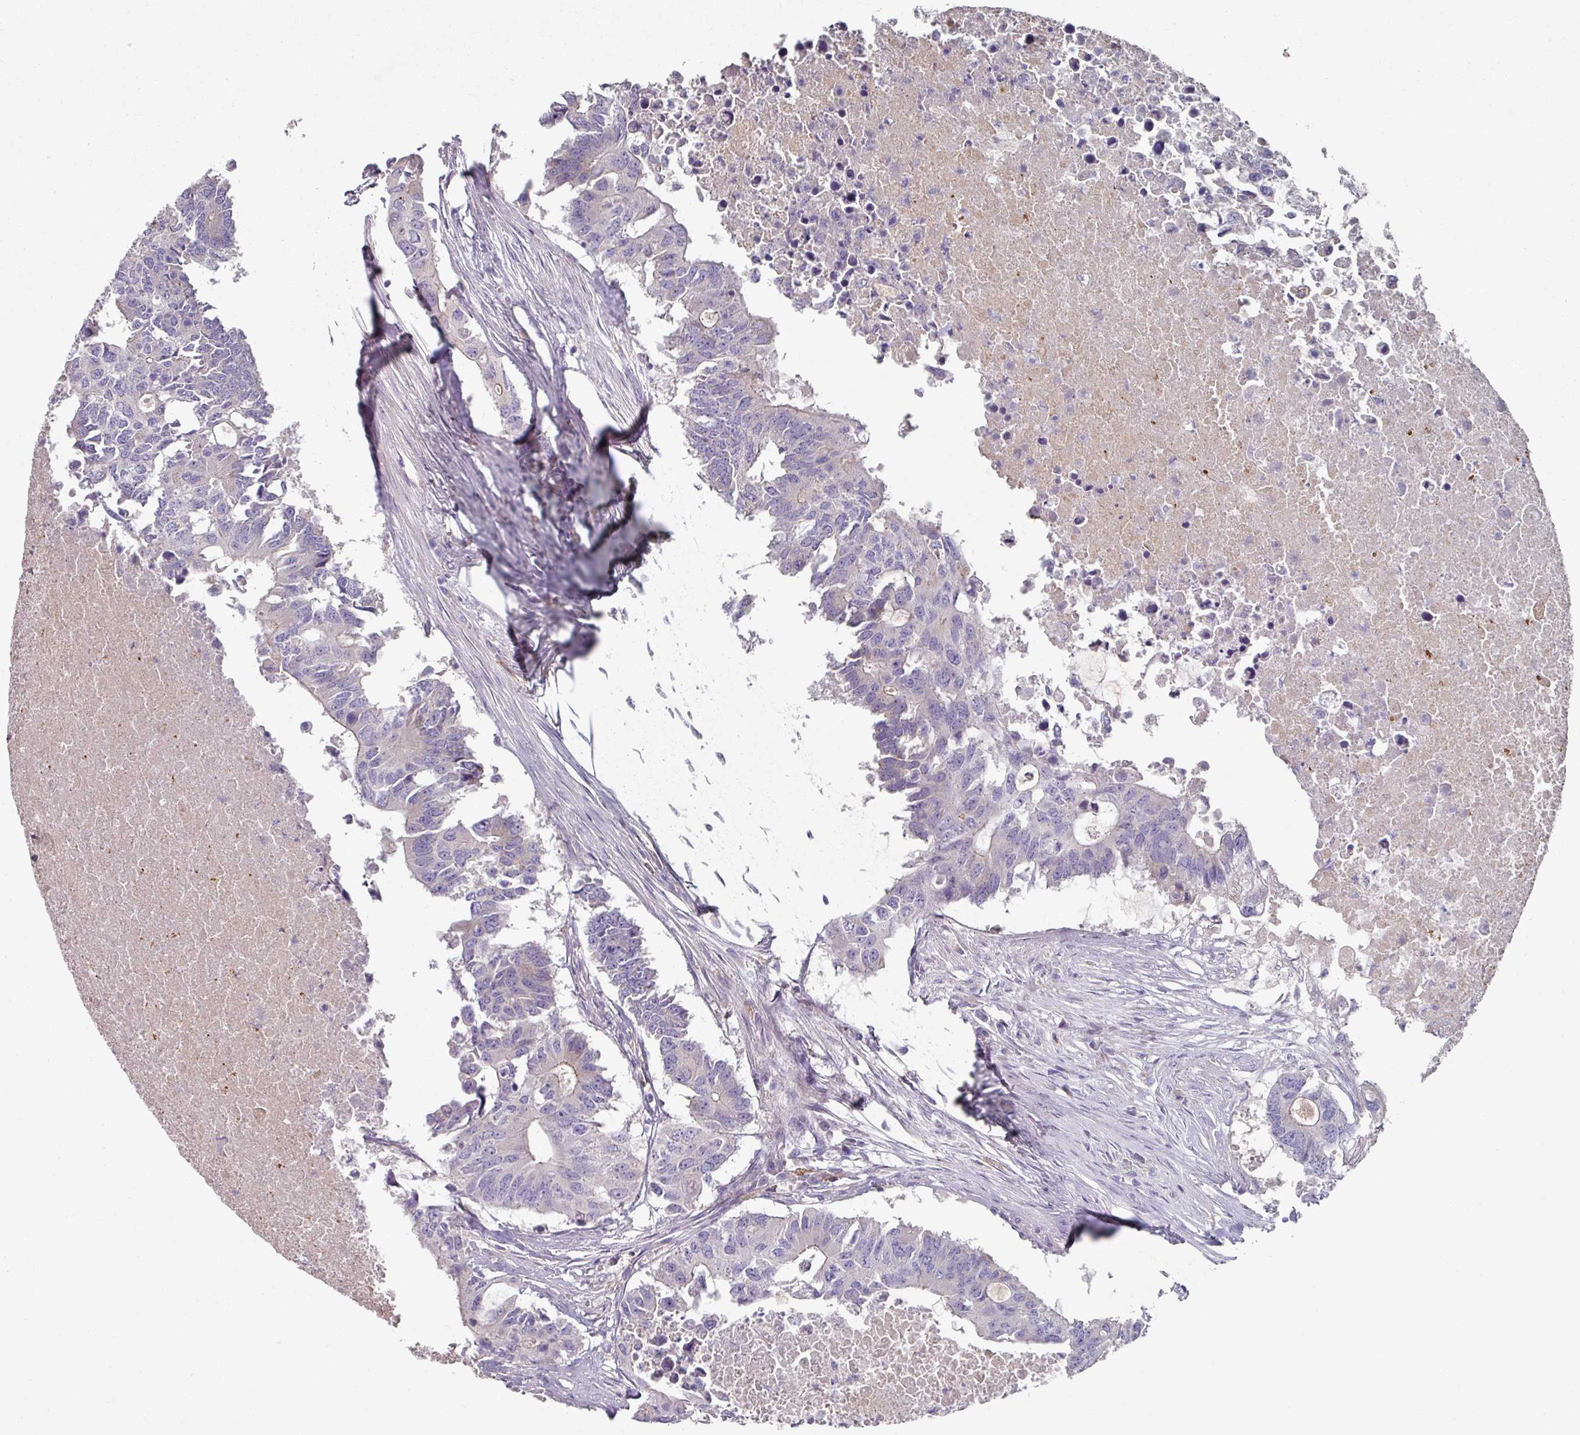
{"staining": {"intensity": "weak", "quantity": "<25%", "location": "cytoplasmic/membranous"}, "tissue": "colorectal cancer", "cell_type": "Tumor cells", "image_type": "cancer", "snomed": [{"axis": "morphology", "description": "Adenocarcinoma, NOS"}, {"axis": "topography", "description": "Colon"}], "caption": "This is an immunohistochemistry image of human colorectal cancer. There is no positivity in tumor cells.", "gene": "WSB2", "patient": {"sex": "male", "age": 71}}